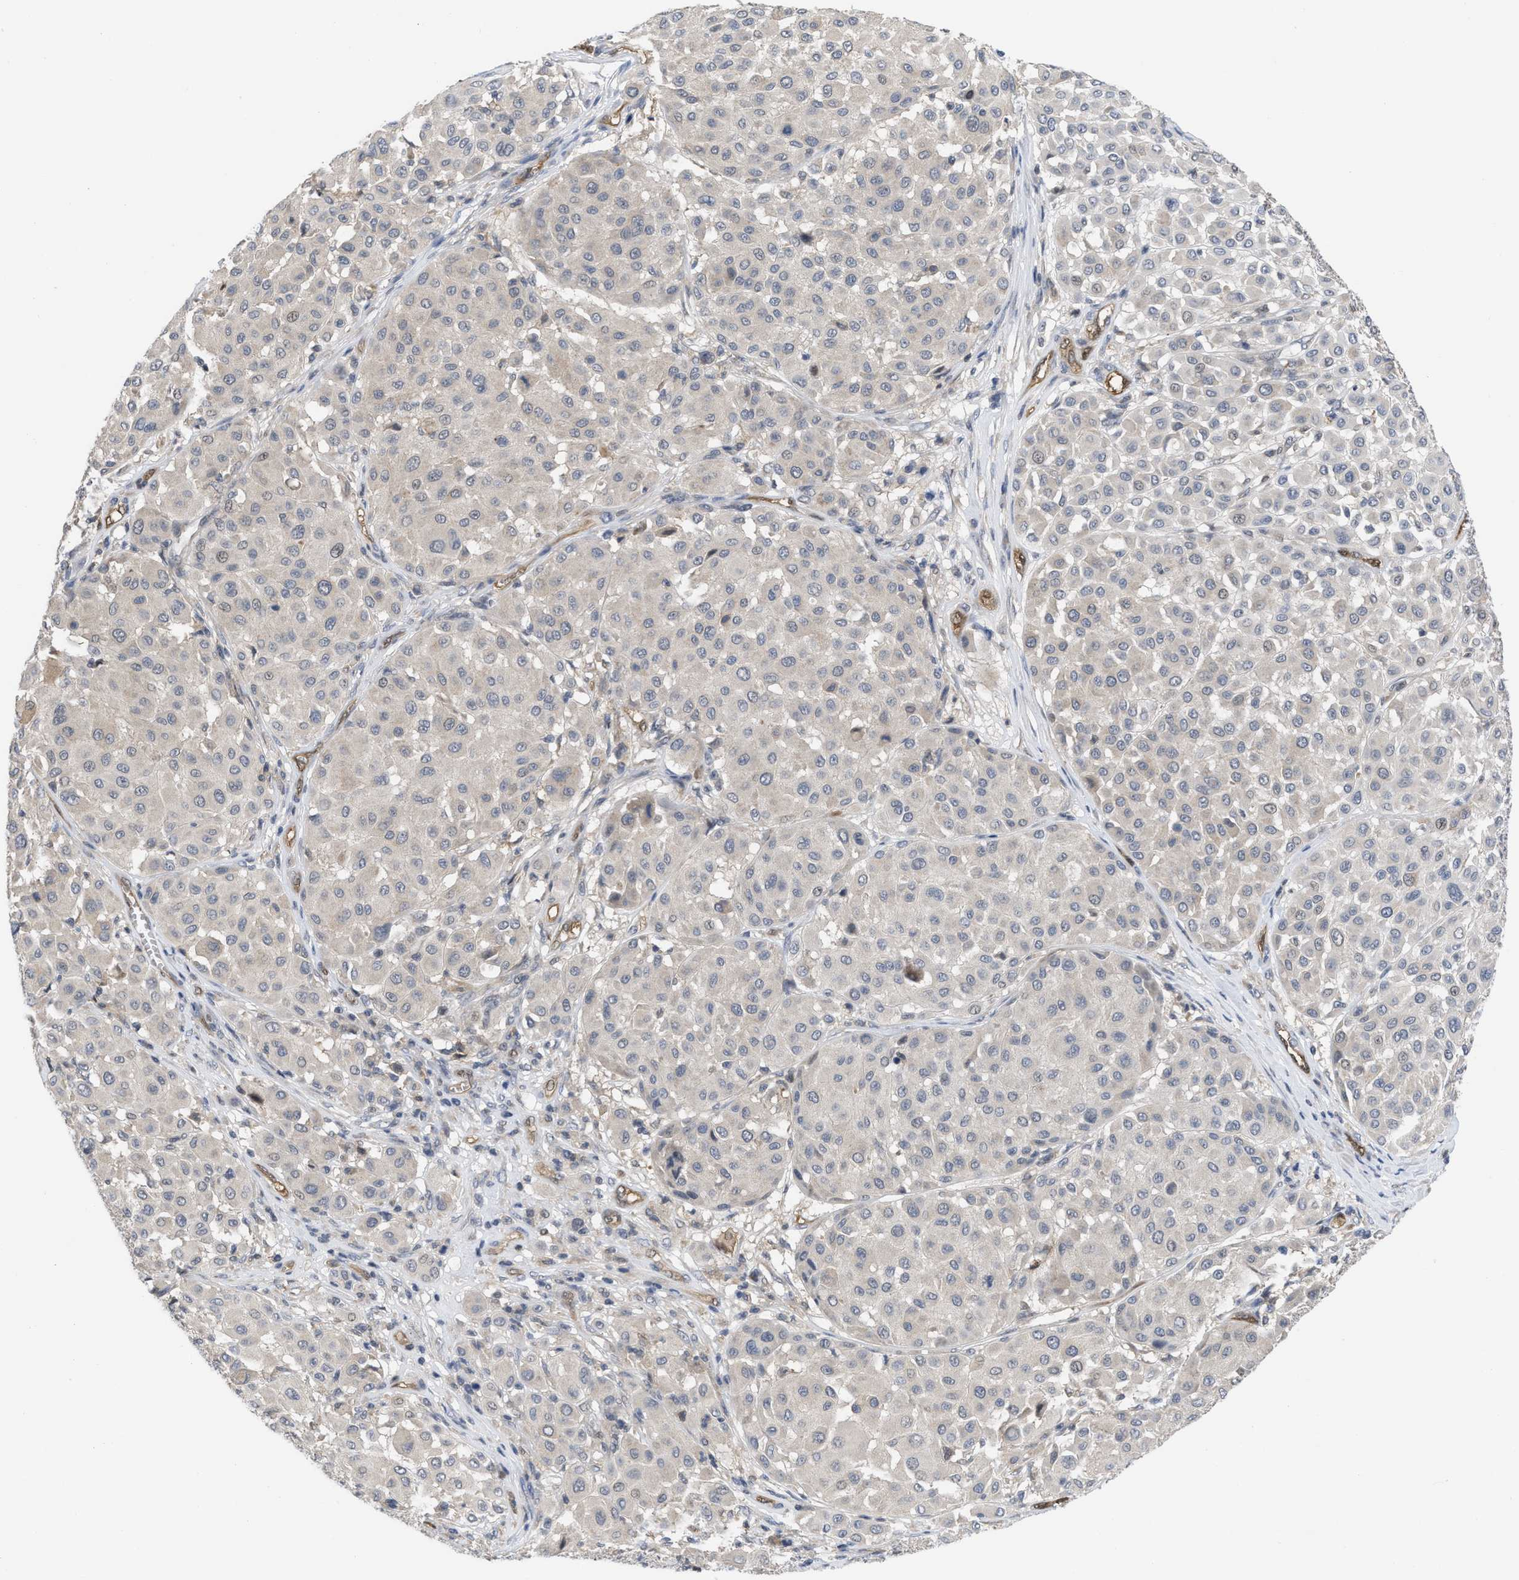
{"staining": {"intensity": "weak", "quantity": "<25%", "location": "cytoplasmic/membranous"}, "tissue": "melanoma", "cell_type": "Tumor cells", "image_type": "cancer", "snomed": [{"axis": "morphology", "description": "Malignant melanoma, Metastatic site"}, {"axis": "topography", "description": "Soft tissue"}], "caption": "Image shows no significant protein expression in tumor cells of melanoma.", "gene": "LDAF1", "patient": {"sex": "male", "age": 41}}